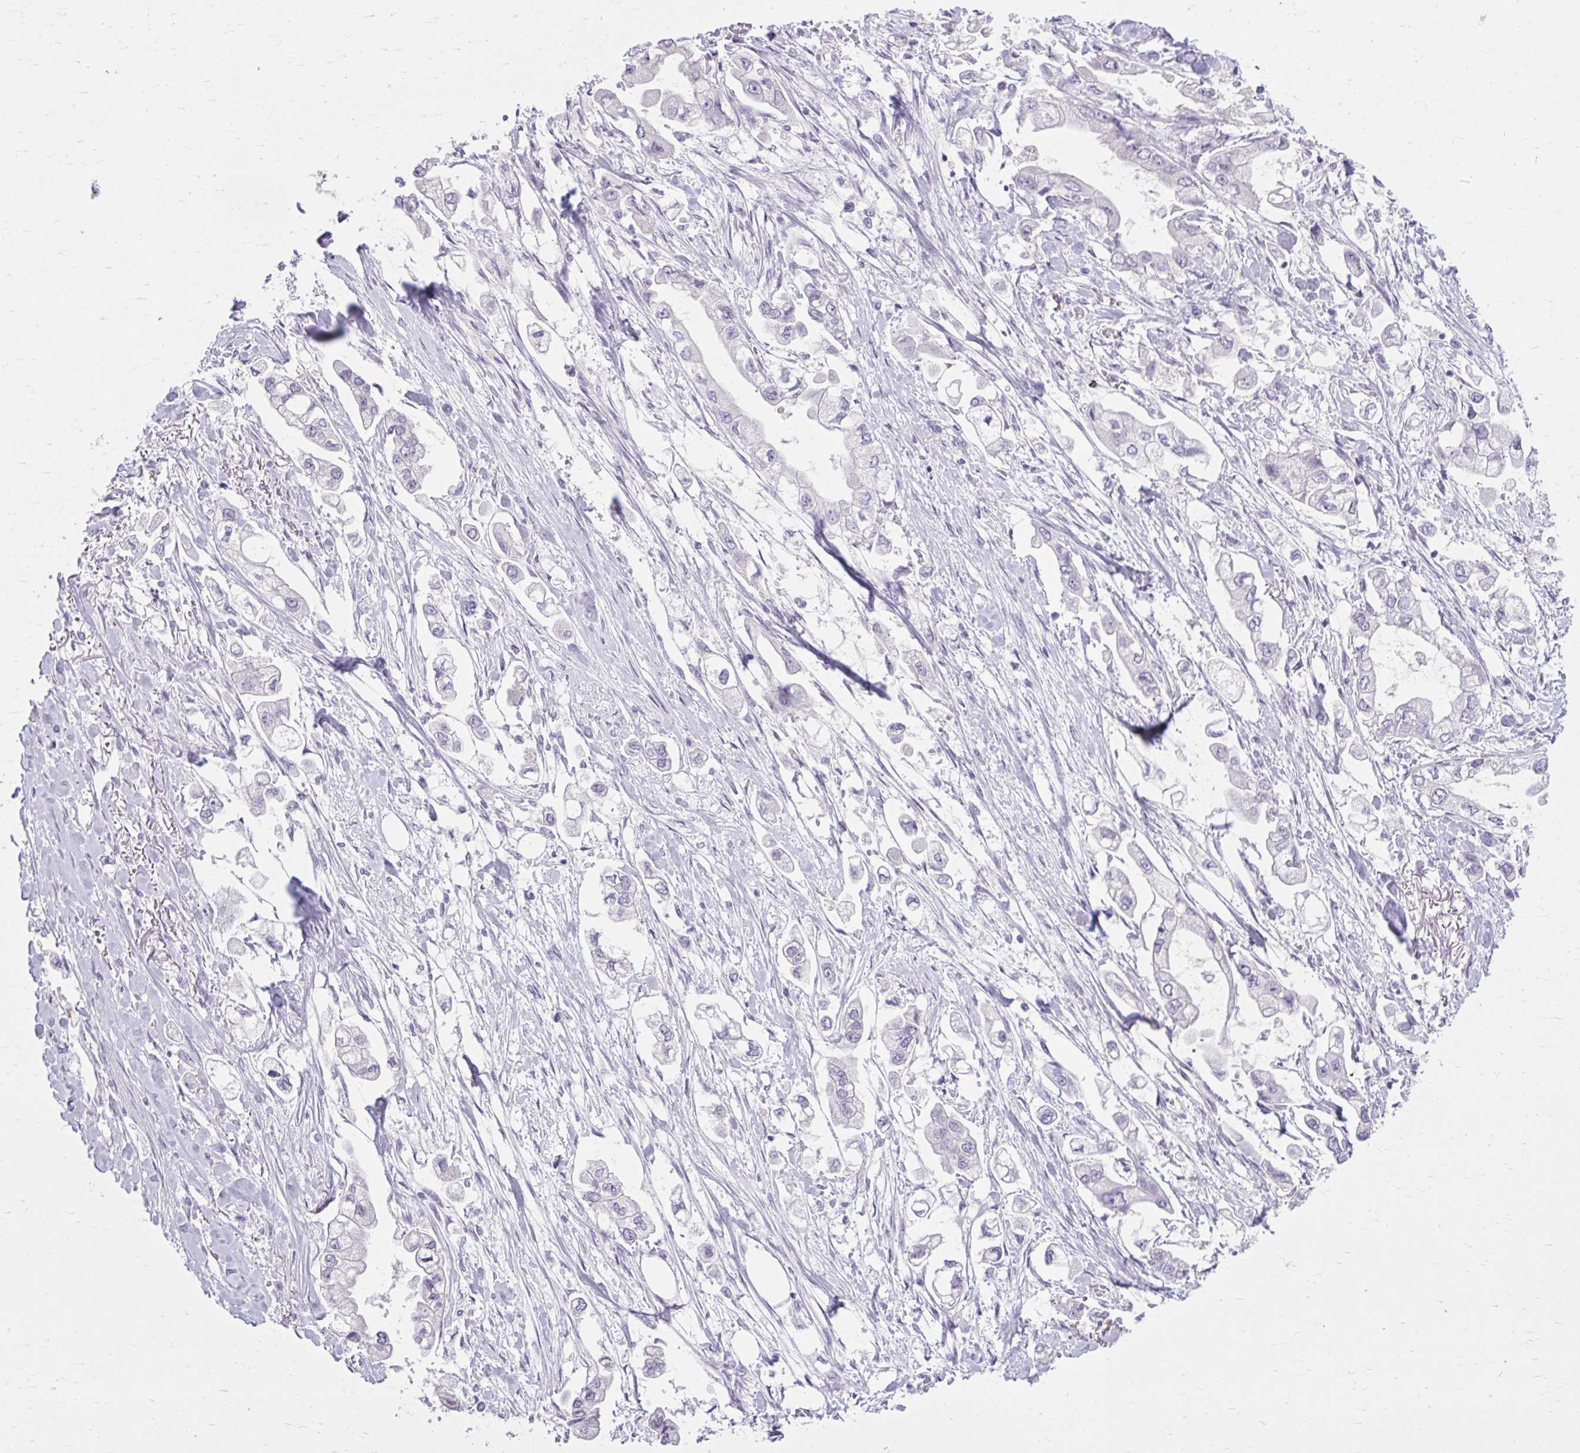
{"staining": {"intensity": "negative", "quantity": "none", "location": "none"}, "tissue": "stomach cancer", "cell_type": "Tumor cells", "image_type": "cancer", "snomed": [{"axis": "morphology", "description": "Adenocarcinoma, NOS"}, {"axis": "topography", "description": "Stomach"}], "caption": "This histopathology image is of stomach cancer stained with IHC to label a protein in brown with the nuclei are counter-stained blue. There is no staining in tumor cells.", "gene": "OR4B1", "patient": {"sex": "male", "age": 62}}